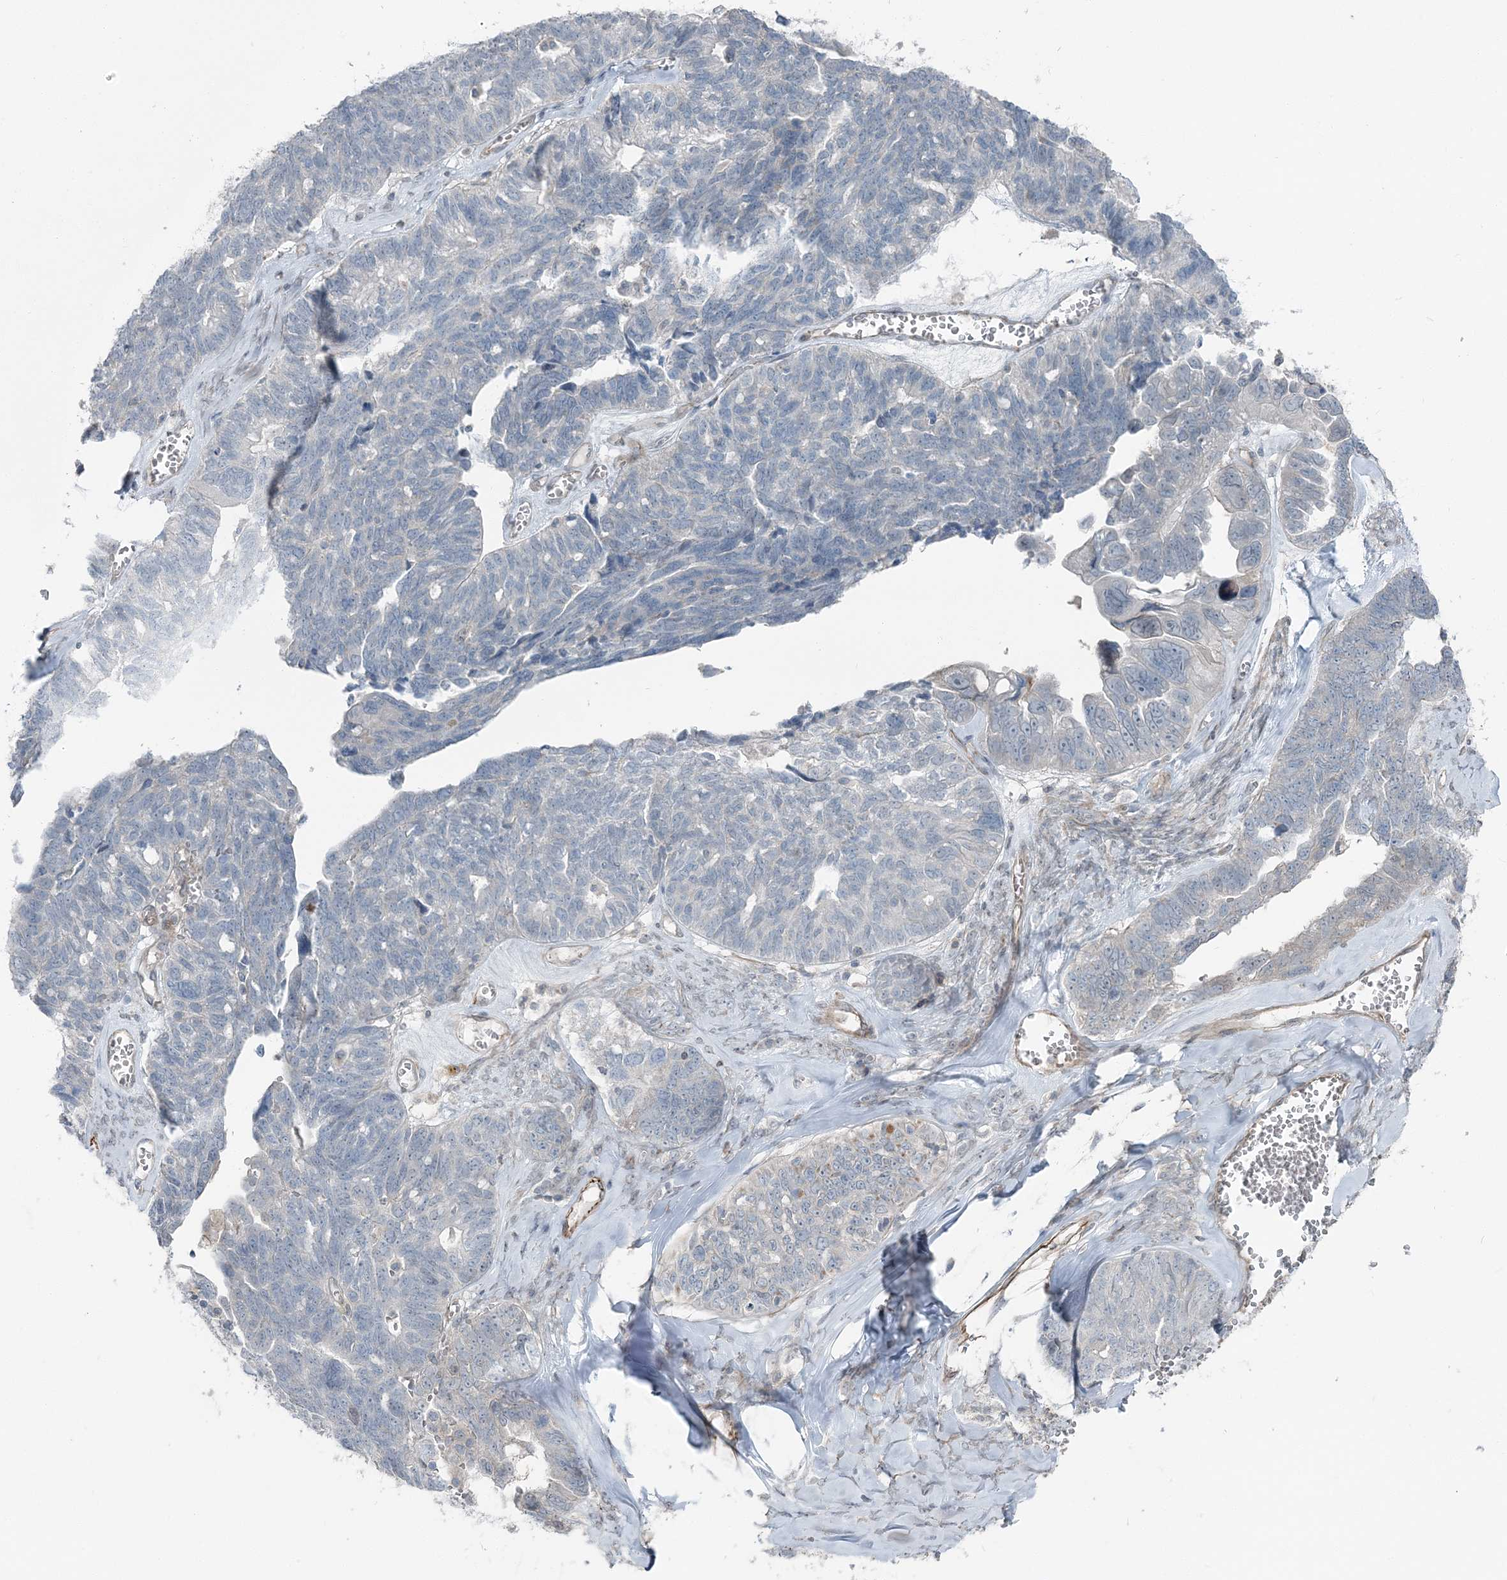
{"staining": {"intensity": "negative", "quantity": "none", "location": "none"}, "tissue": "ovarian cancer", "cell_type": "Tumor cells", "image_type": "cancer", "snomed": [{"axis": "morphology", "description": "Cystadenocarcinoma, serous, NOS"}, {"axis": "topography", "description": "Ovary"}], "caption": "The histopathology image shows no staining of tumor cells in ovarian serous cystadenocarcinoma.", "gene": "FBXL17", "patient": {"sex": "female", "age": 79}}